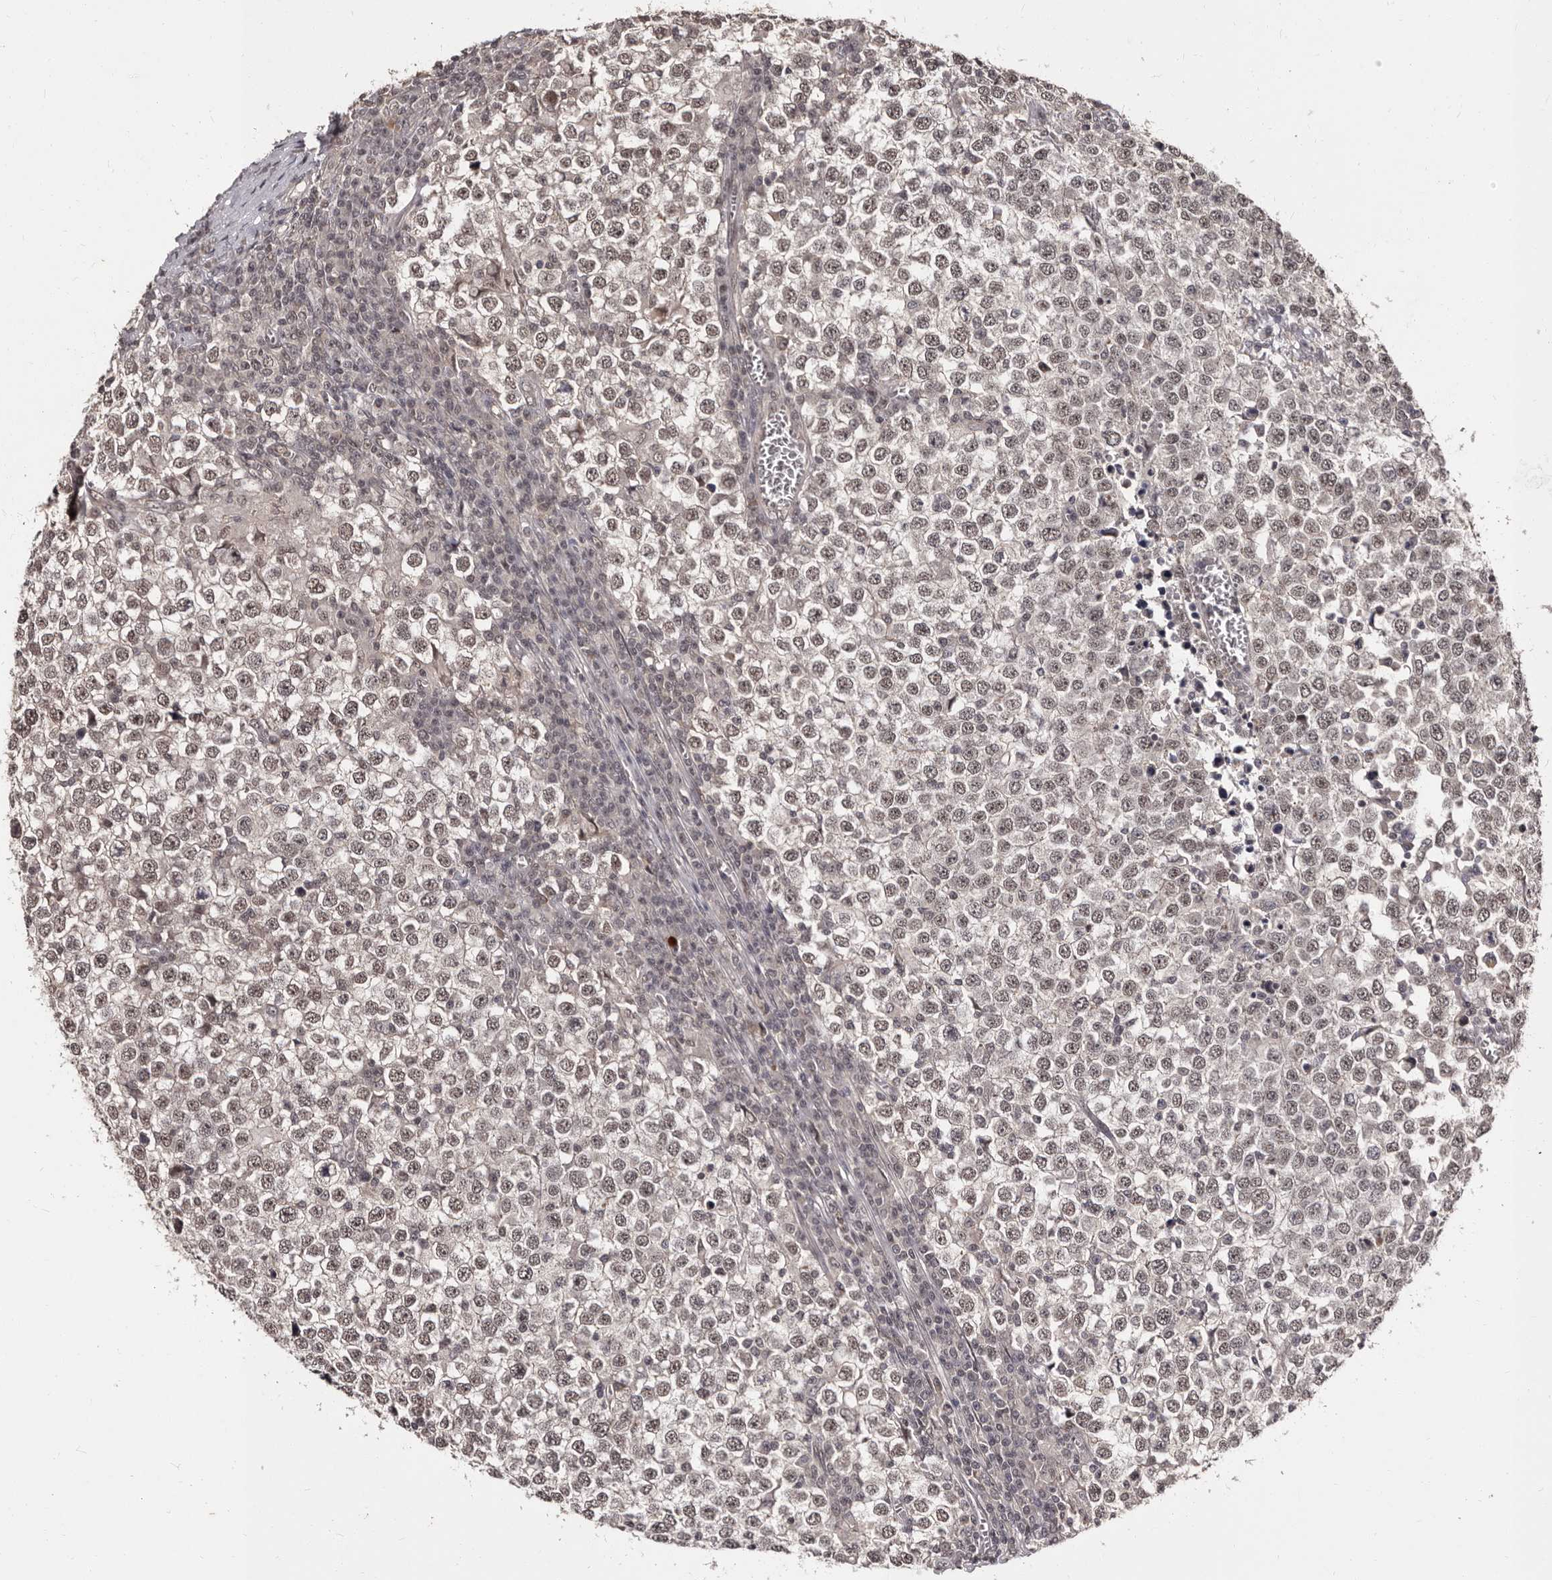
{"staining": {"intensity": "weak", "quantity": "25%-75%", "location": "nuclear"}, "tissue": "testis cancer", "cell_type": "Tumor cells", "image_type": "cancer", "snomed": [{"axis": "morphology", "description": "Seminoma, NOS"}, {"axis": "topography", "description": "Testis"}], "caption": "Immunohistochemical staining of human testis cancer (seminoma) reveals low levels of weak nuclear protein expression in approximately 25%-75% of tumor cells.", "gene": "TBC1D22B", "patient": {"sex": "male", "age": 65}}